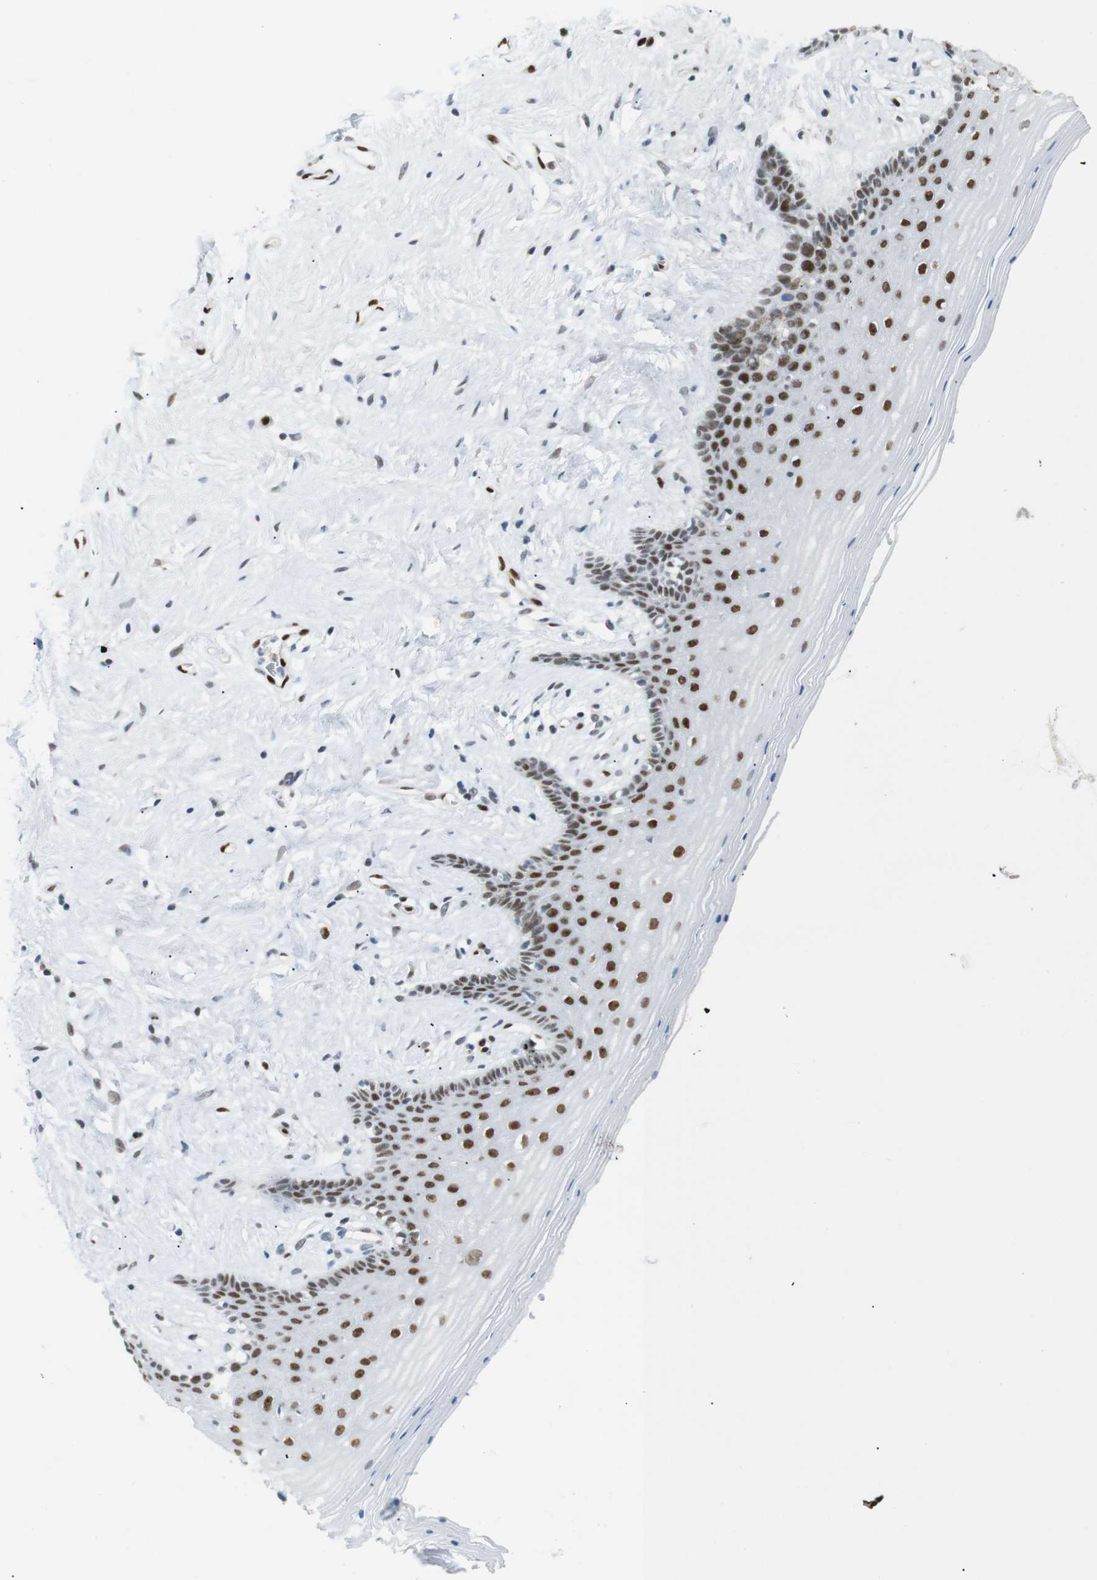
{"staining": {"intensity": "strong", "quantity": ">75%", "location": "nuclear"}, "tissue": "vagina", "cell_type": "Squamous epithelial cells", "image_type": "normal", "snomed": [{"axis": "morphology", "description": "Normal tissue, NOS"}, {"axis": "topography", "description": "Vagina"}], "caption": "Brown immunohistochemical staining in normal human vagina demonstrates strong nuclear staining in about >75% of squamous epithelial cells.", "gene": "RIOX2", "patient": {"sex": "female", "age": 44}}